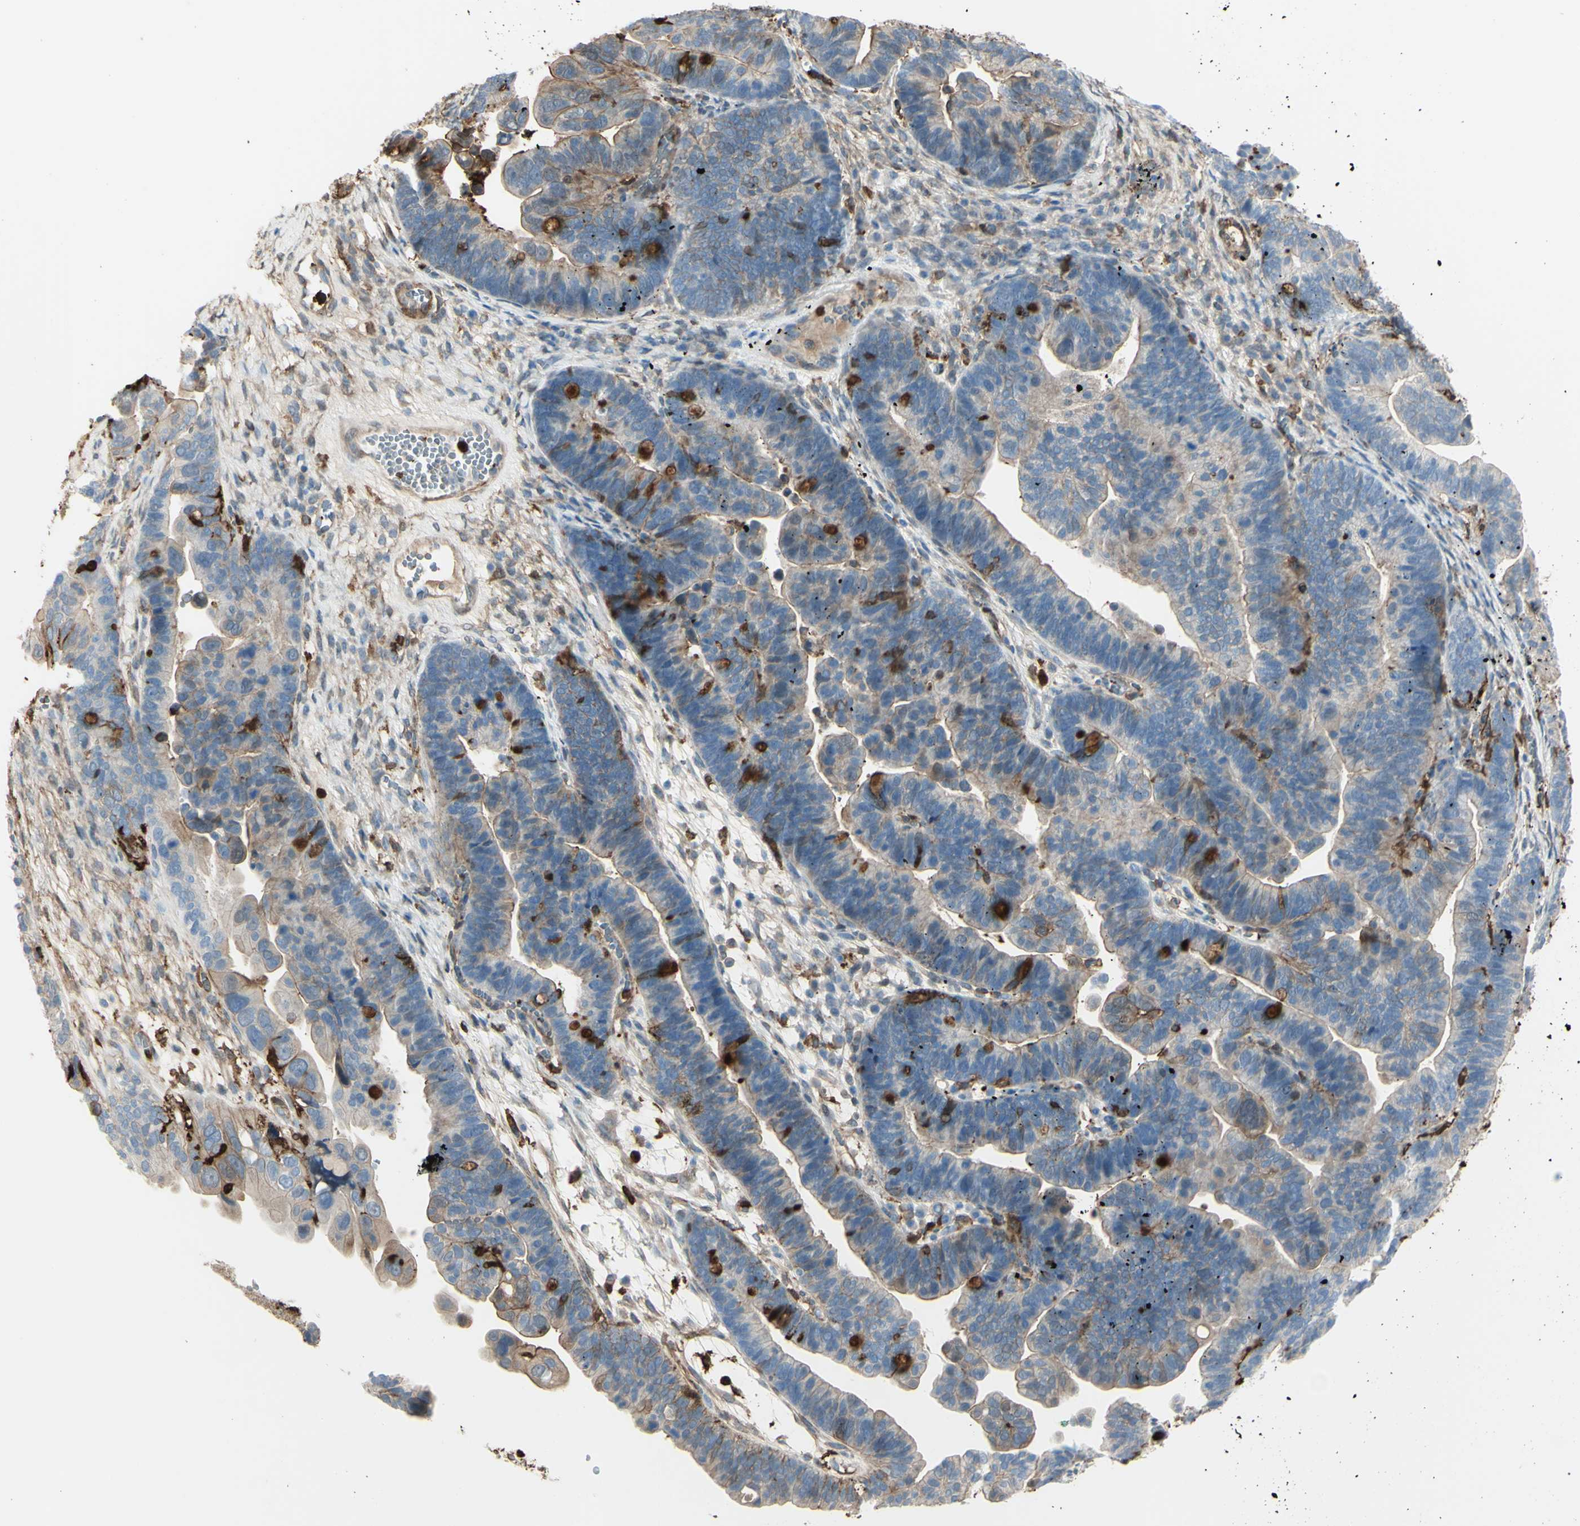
{"staining": {"intensity": "negative", "quantity": "none", "location": "none"}, "tissue": "ovarian cancer", "cell_type": "Tumor cells", "image_type": "cancer", "snomed": [{"axis": "morphology", "description": "Cystadenocarcinoma, serous, NOS"}, {"axis": "topography", "description": "Ovary"}], "caption": "IHC photomicrograph of neoplastic tissue: human ovarian serous cystadenocarcinoma stained with DAB demonstrates no significant protein positivity in tumor cells. (DAB (3,3'-diaminobenzidine) immunohistochemistry with hematoxylin counter stain).", "gene": "GSN", "patient": {"sex": "female", "age": 56}}